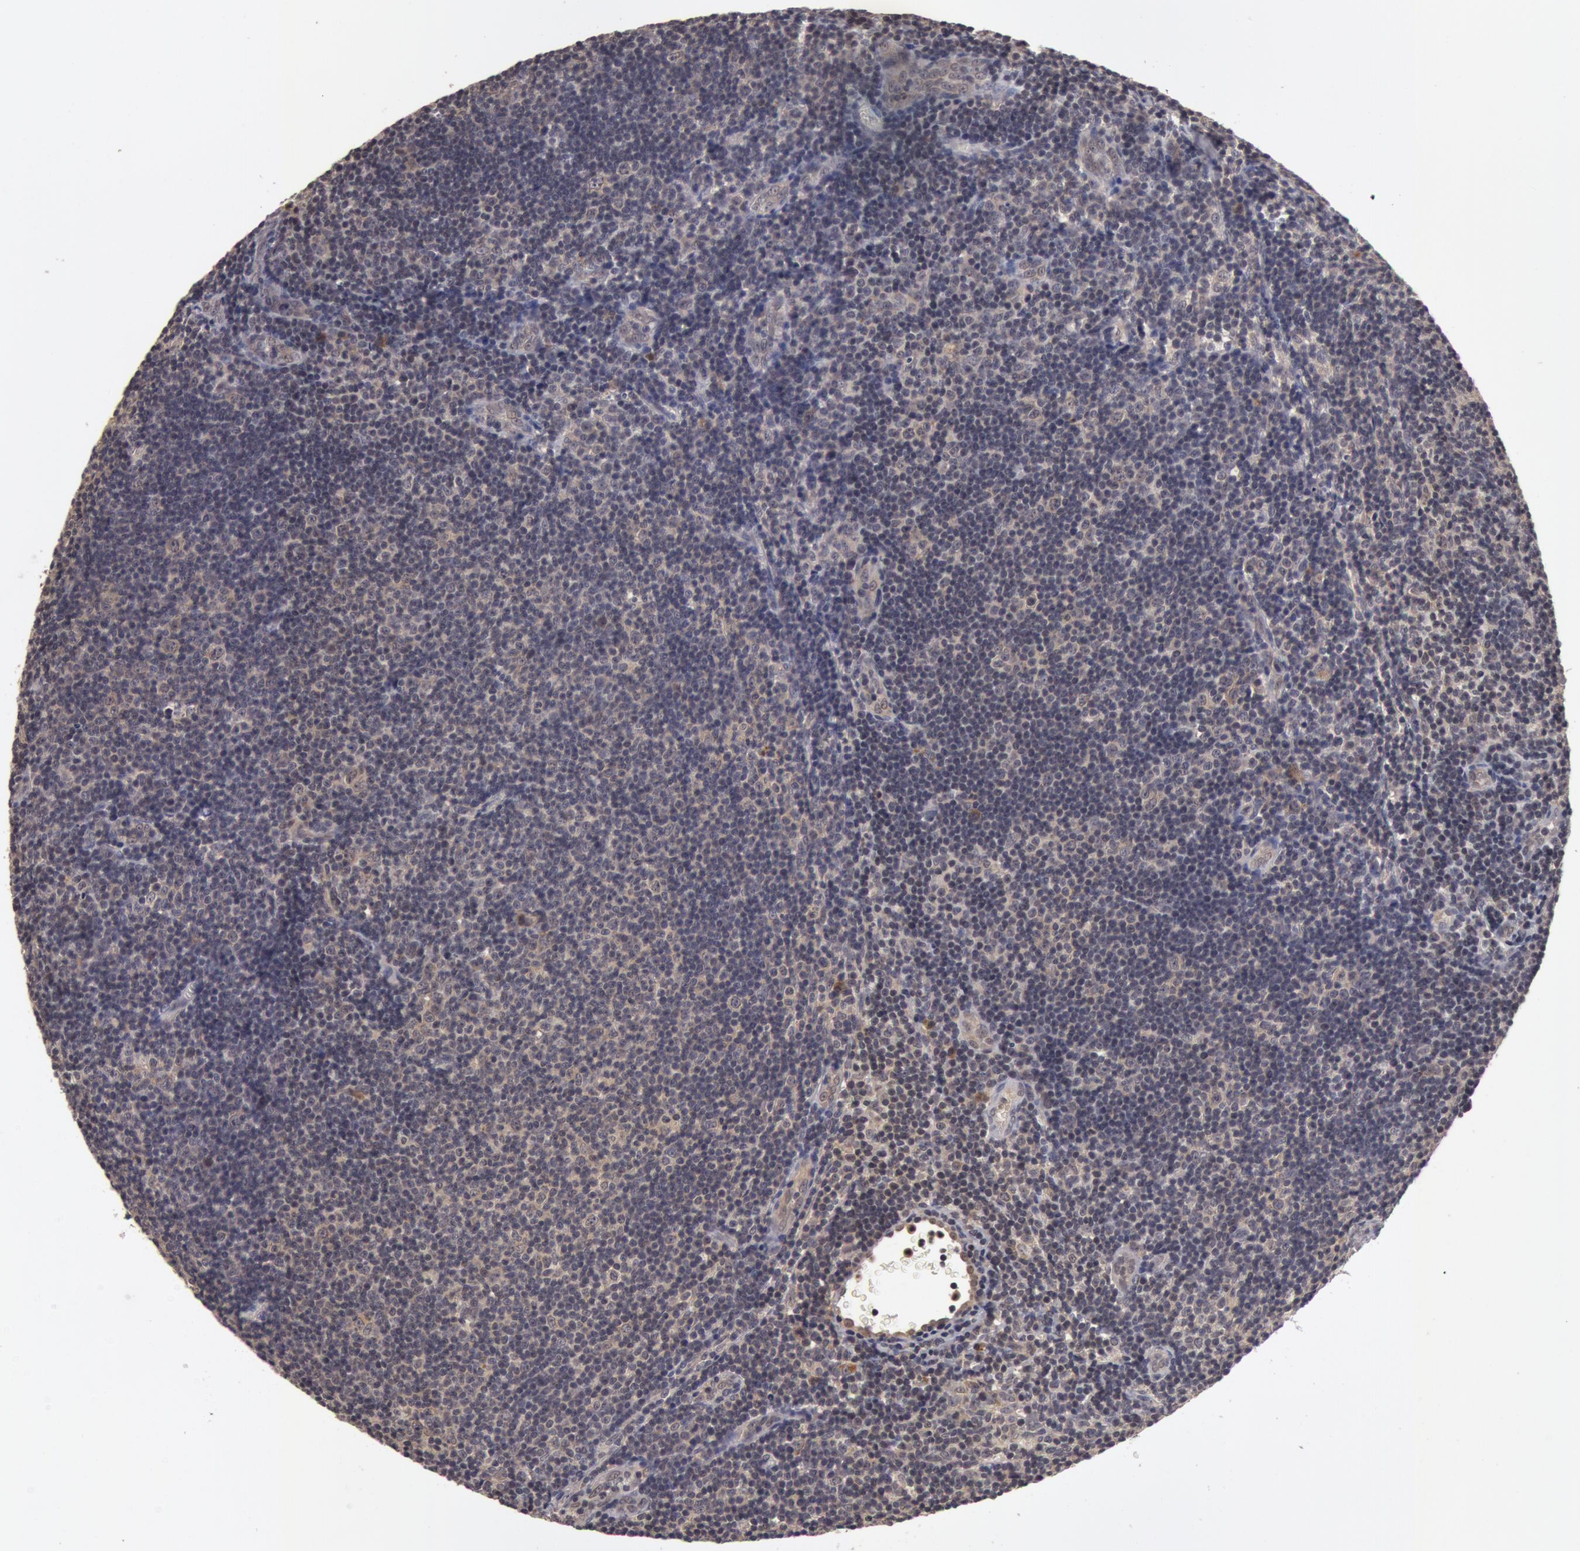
{"staining": {"intensity": "moderate", "quantity": "<25%", "location": "cytoplasmic/membranous"}, "tissue": "lymphoma", "cell_type": "Tumor cells", "image_type": "cancer", "snomed": [{"axis": "morphology", "description": "Malignant lymphoma, non-Hodgkin's type, Low grade"}, {"axis": "topography", "description": "Lymph node"}], "caption": "Brown immunohistochemical staining in human lymphoma demonstrates moderate cytoplasmic/membranous expression in approximately <25% of tumor cells. The staining is performed using DAB (3,3'-diaminobenzidine) brown chromogen to label protein expression. The nuclei are counter-stained blue using hematoxylin.", "gene": "BCHE", "patient": {"sex": "male", "age": 49}}